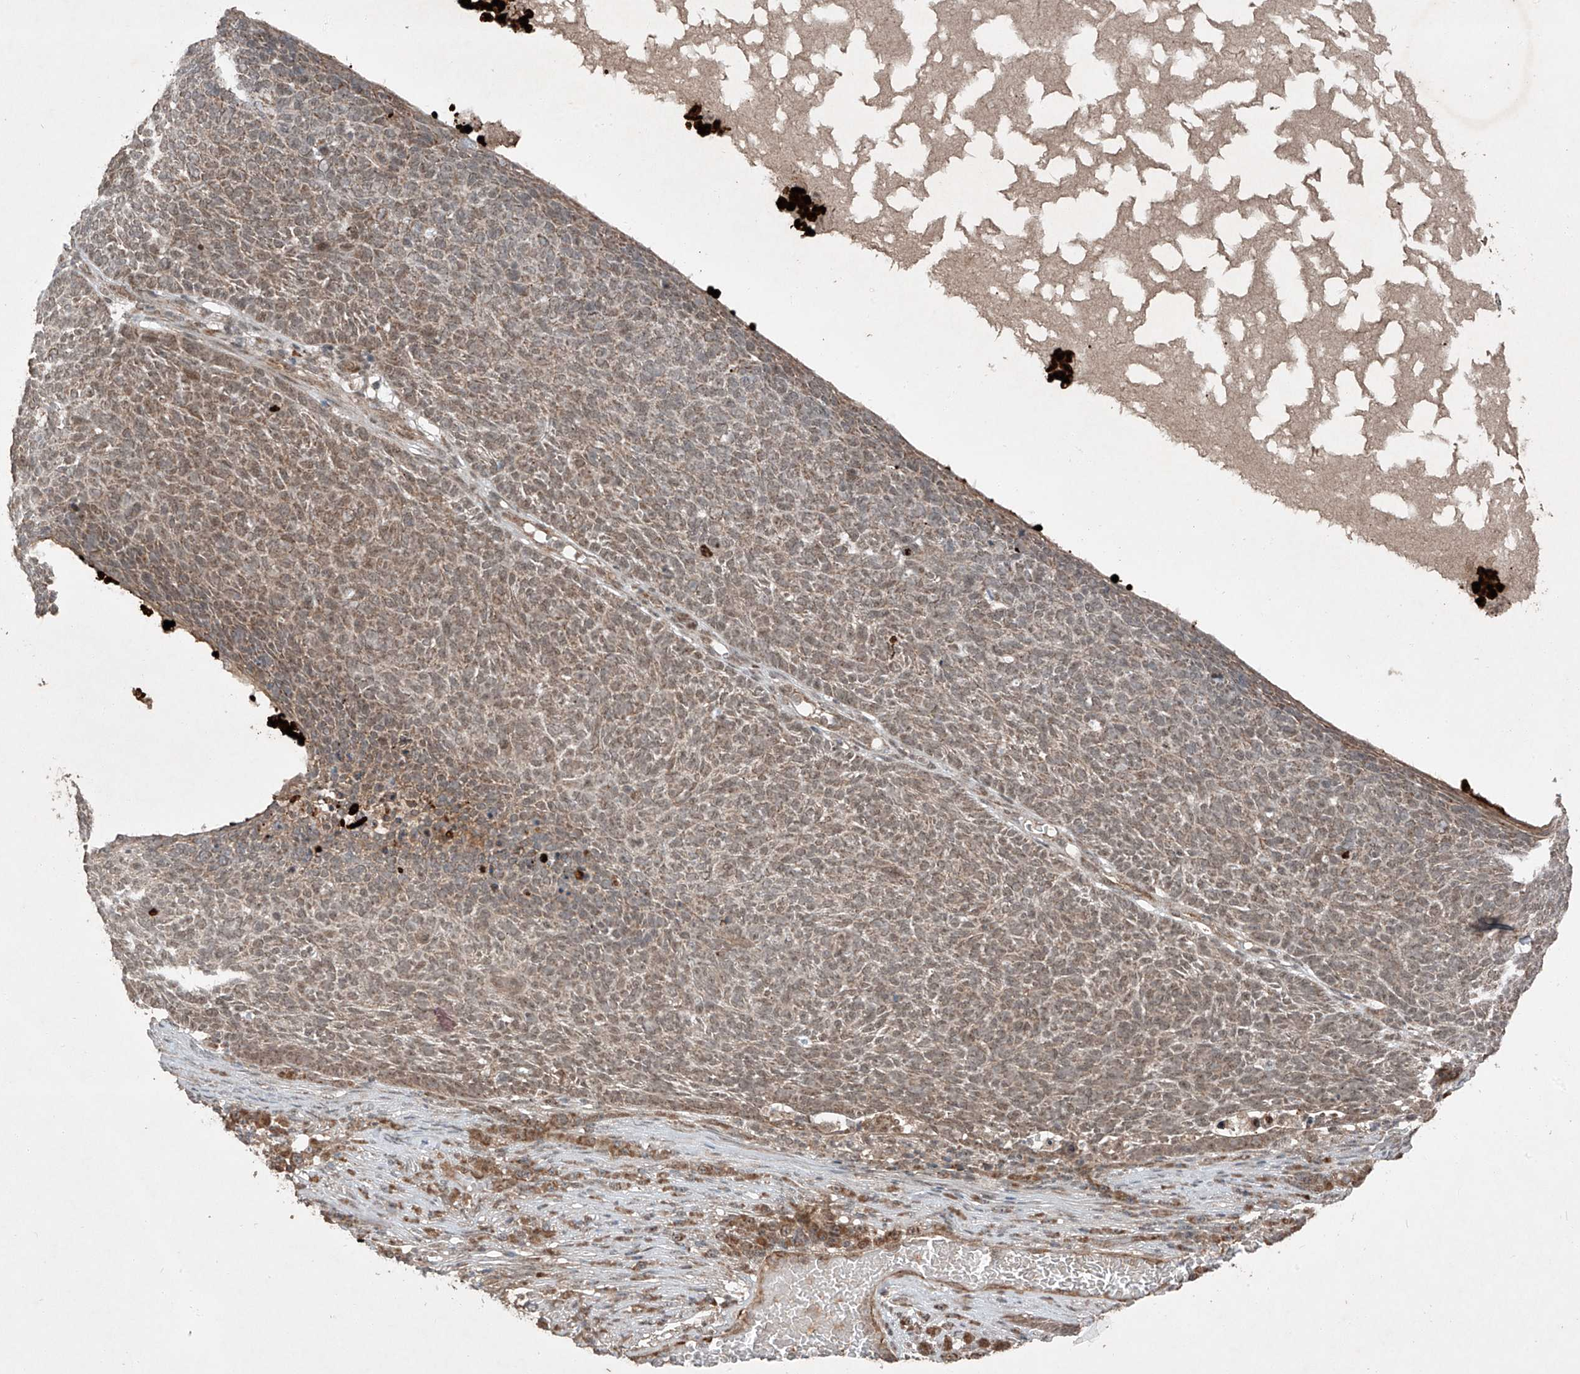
{"staining": {"intensity": "weak", "quantity": ">75%", "location": "cytoplasmic/membranous,nuclear"}, "tissue": "skin cancer", "cell_type": "Tumor cells", "image_type": "cancer", "snomed": [{"axis": "morphology", "description": "Squamous cell carcinoma, NOS"}, {"axis": "topography", "description": "Skin"}], "caption": "Protein staining by immunohistochemistry (IHC) exhibits weak cytoplasmic/membranous and nuclear expression in about >75% of tumor cells in skin squamous cell carcinoma.", "gene": "ZNF620", "patient": {"sex": "female", "age": 90}}